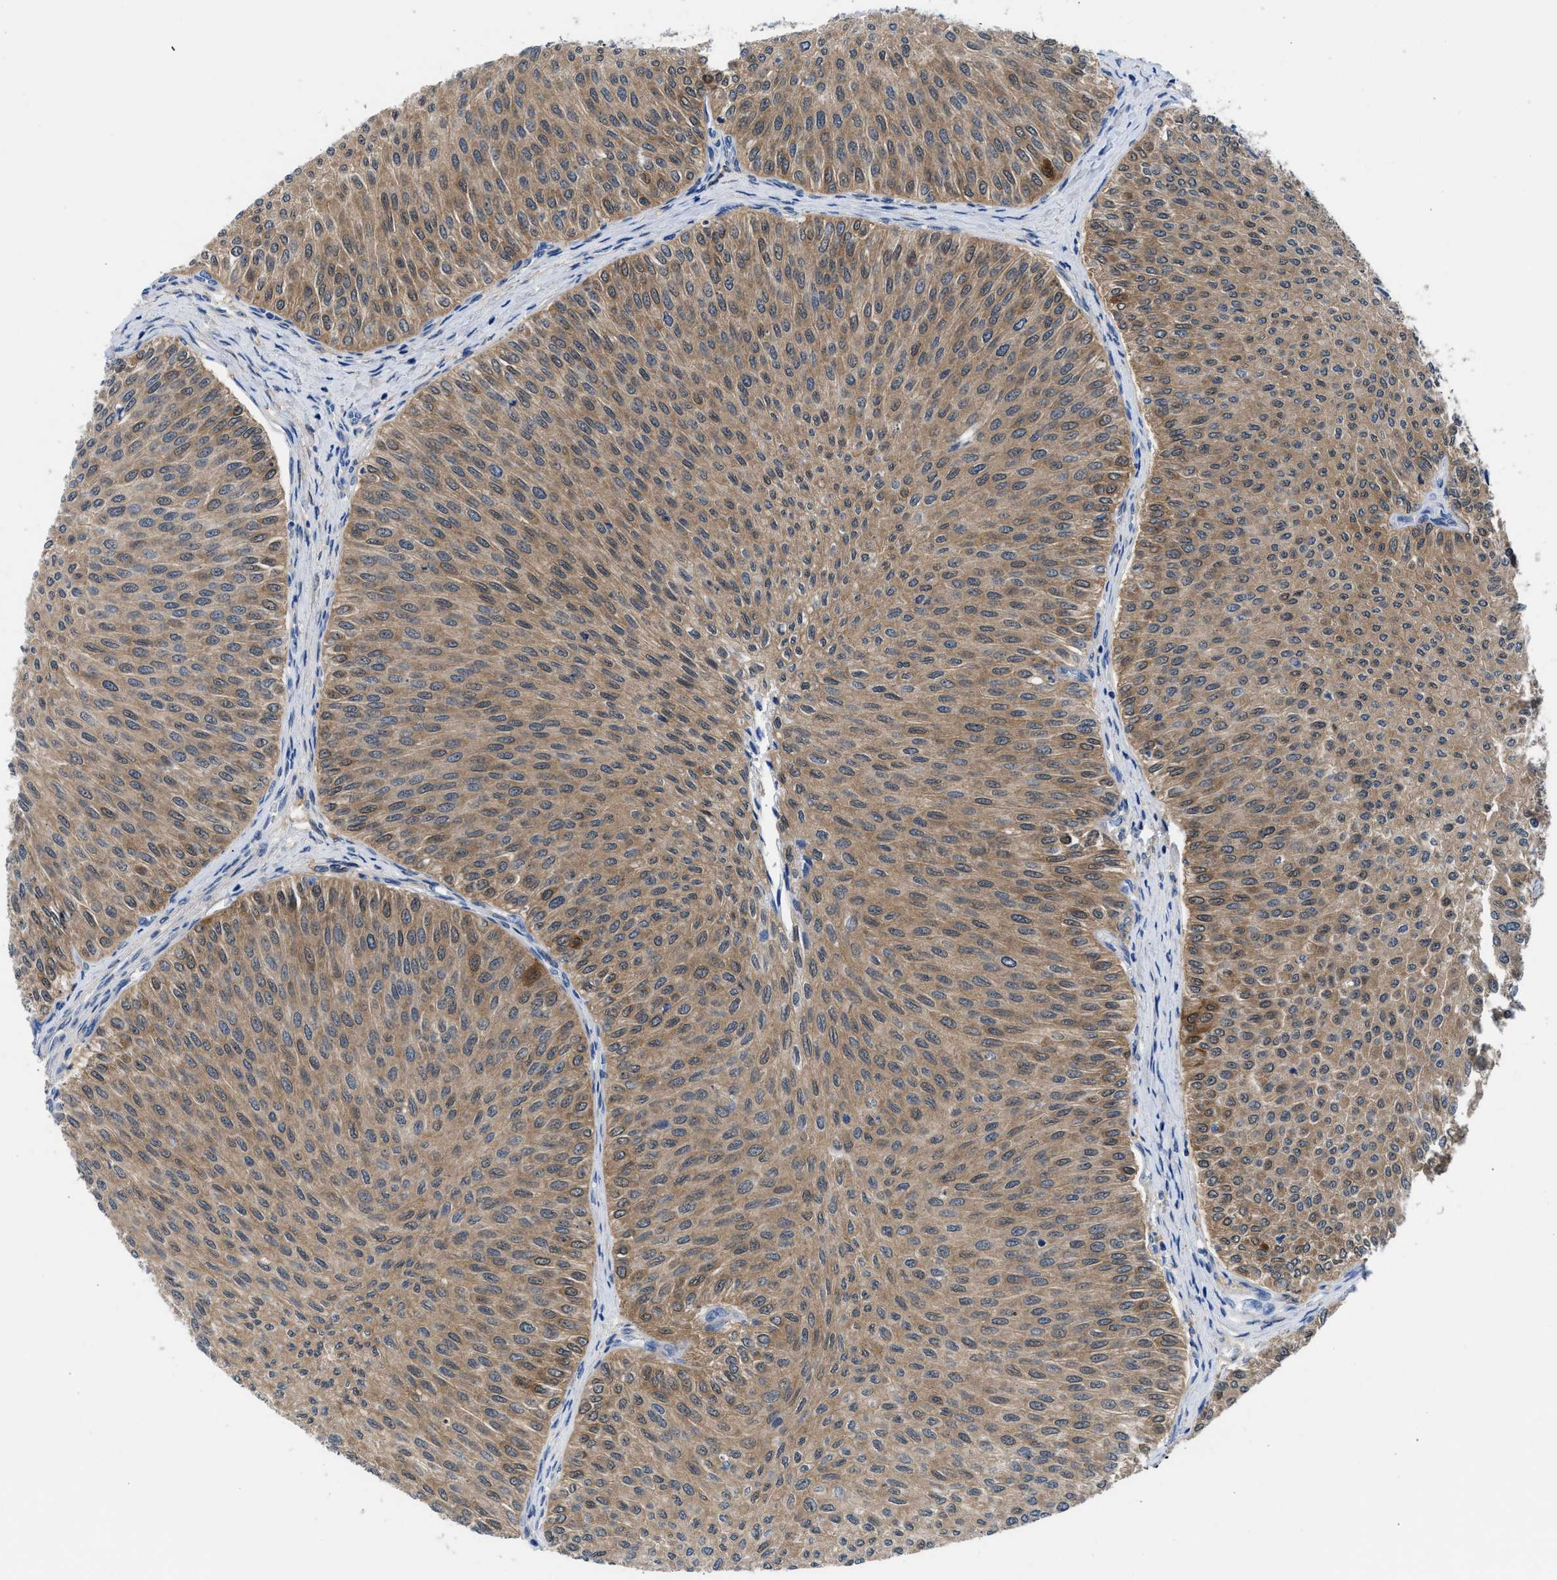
{"staining": {"intensity": "weak", "quantity": ">75%", "location": "cytoplasmic/membranous"}, "tissue": "urothelial cancer", "cell_type": "Tumor cells", "image_type": "cancer", "snomed": [{"axis": "morphology", "description": "Urothelial carcinoma, Low grade"}, {"axis": "topography", "description": "Urinary bladder"}], "caption": "Immunohistochemical staining of human low-grade urothelial carcinoma exhibits low levels of weak cytoplasmic/membranous protein positivity in approximately >75% of tumor cells. (DAB IHC with brightfield microscopy, high magnification).", "gene": "CBR1", "patient": {"sex": "male", "age": 78}}